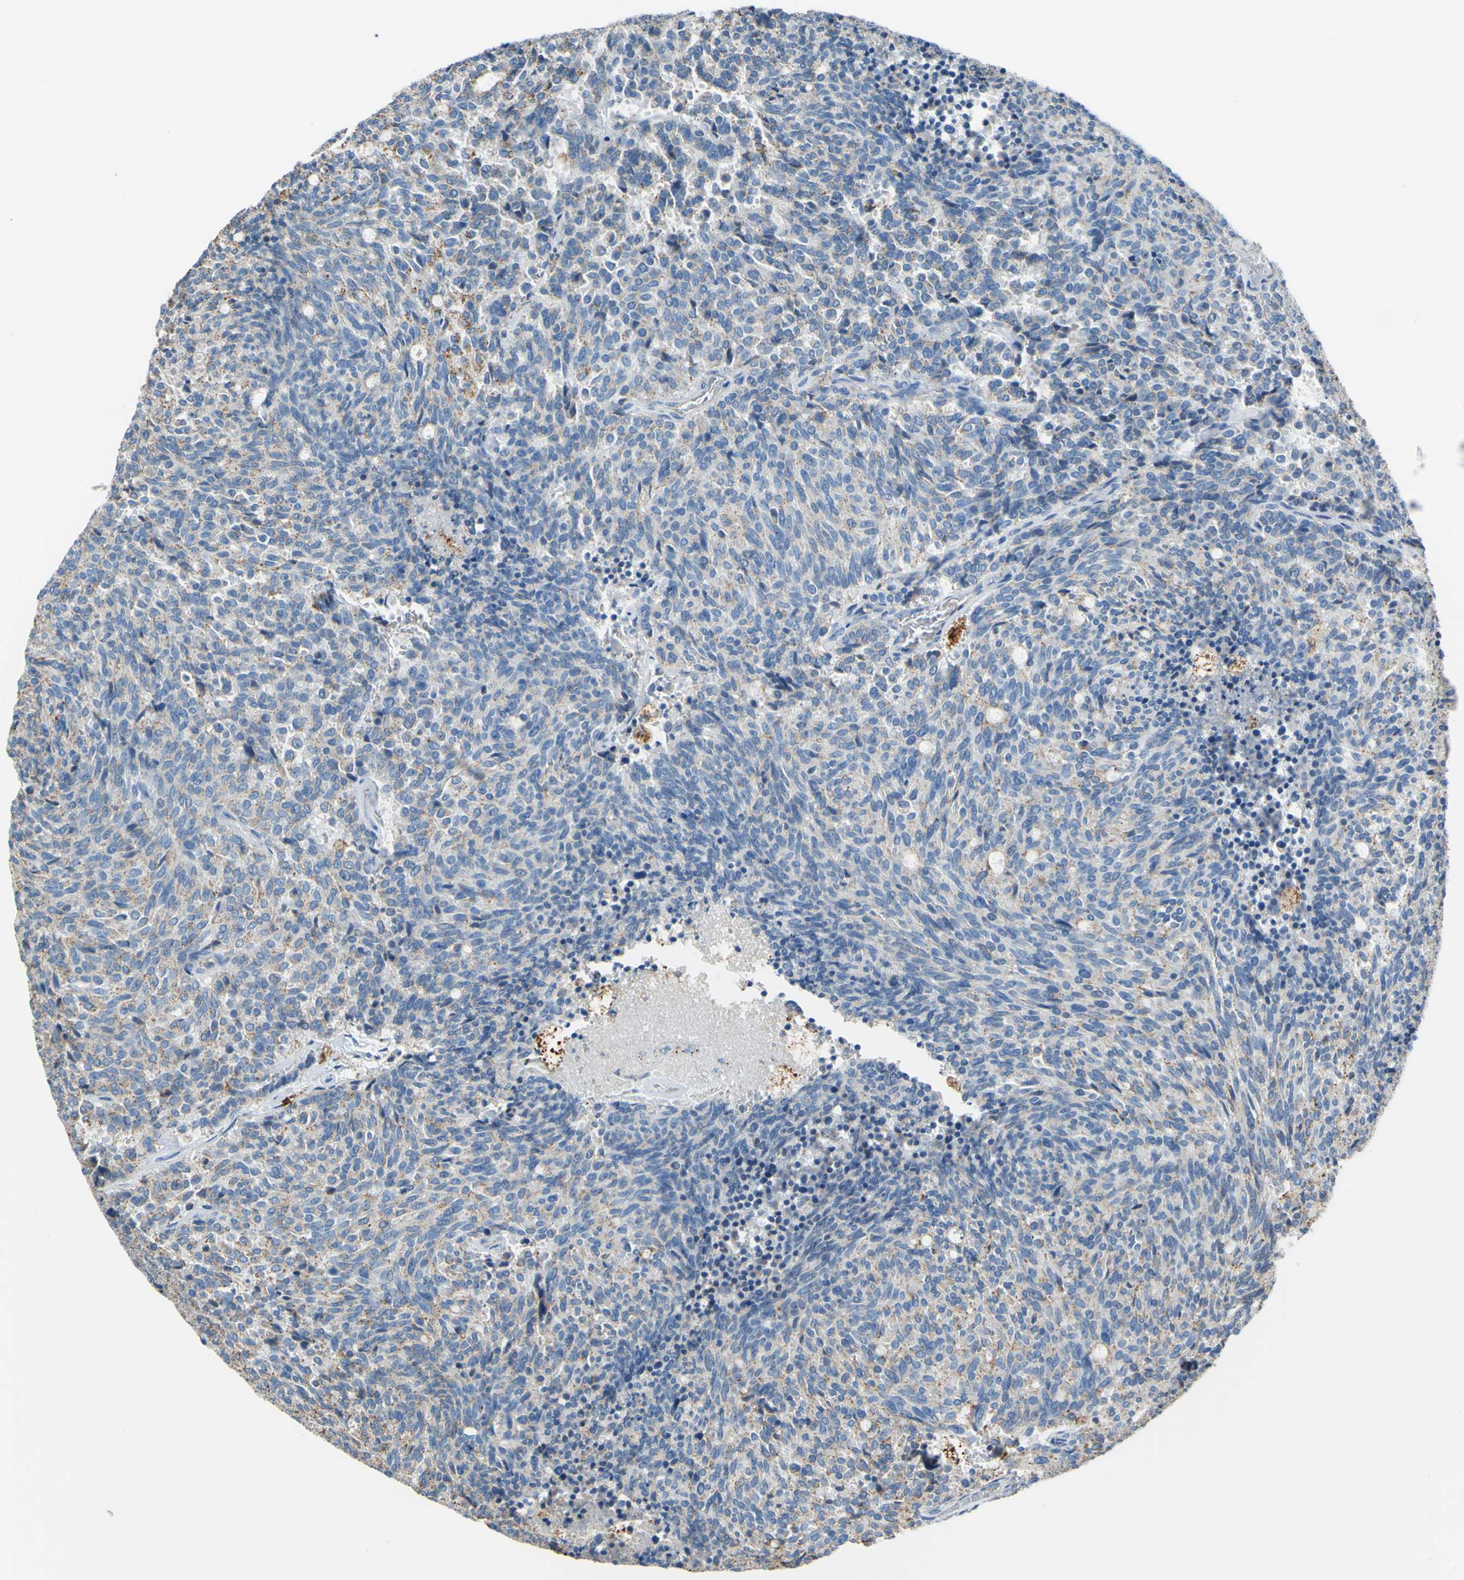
{"staining": {"intensity": "weak", "quantity": "25%-75%", "location": "cytoplasmic/membranous"}, "tissue": "carcinoid", "cell_type": "Tumor cells", "image_type": "cancer", "snomed": [{"axis": "morphology", "description": "Carcinoid, malignant, NOS"}, {"axis": "topography", "description": "Pancreas"}], "caption": "The photomicrograph shows immunohistochemical staining of malignant carcinoid. There is weak cytoplasmic/membranous staining is appreciated in approximately 25%-75% of tumor cells. (DAB IHC with brightfield microscopy, high magnification).", "gene": "CTSD", "patient": {"sex": "female", "age": 54}}